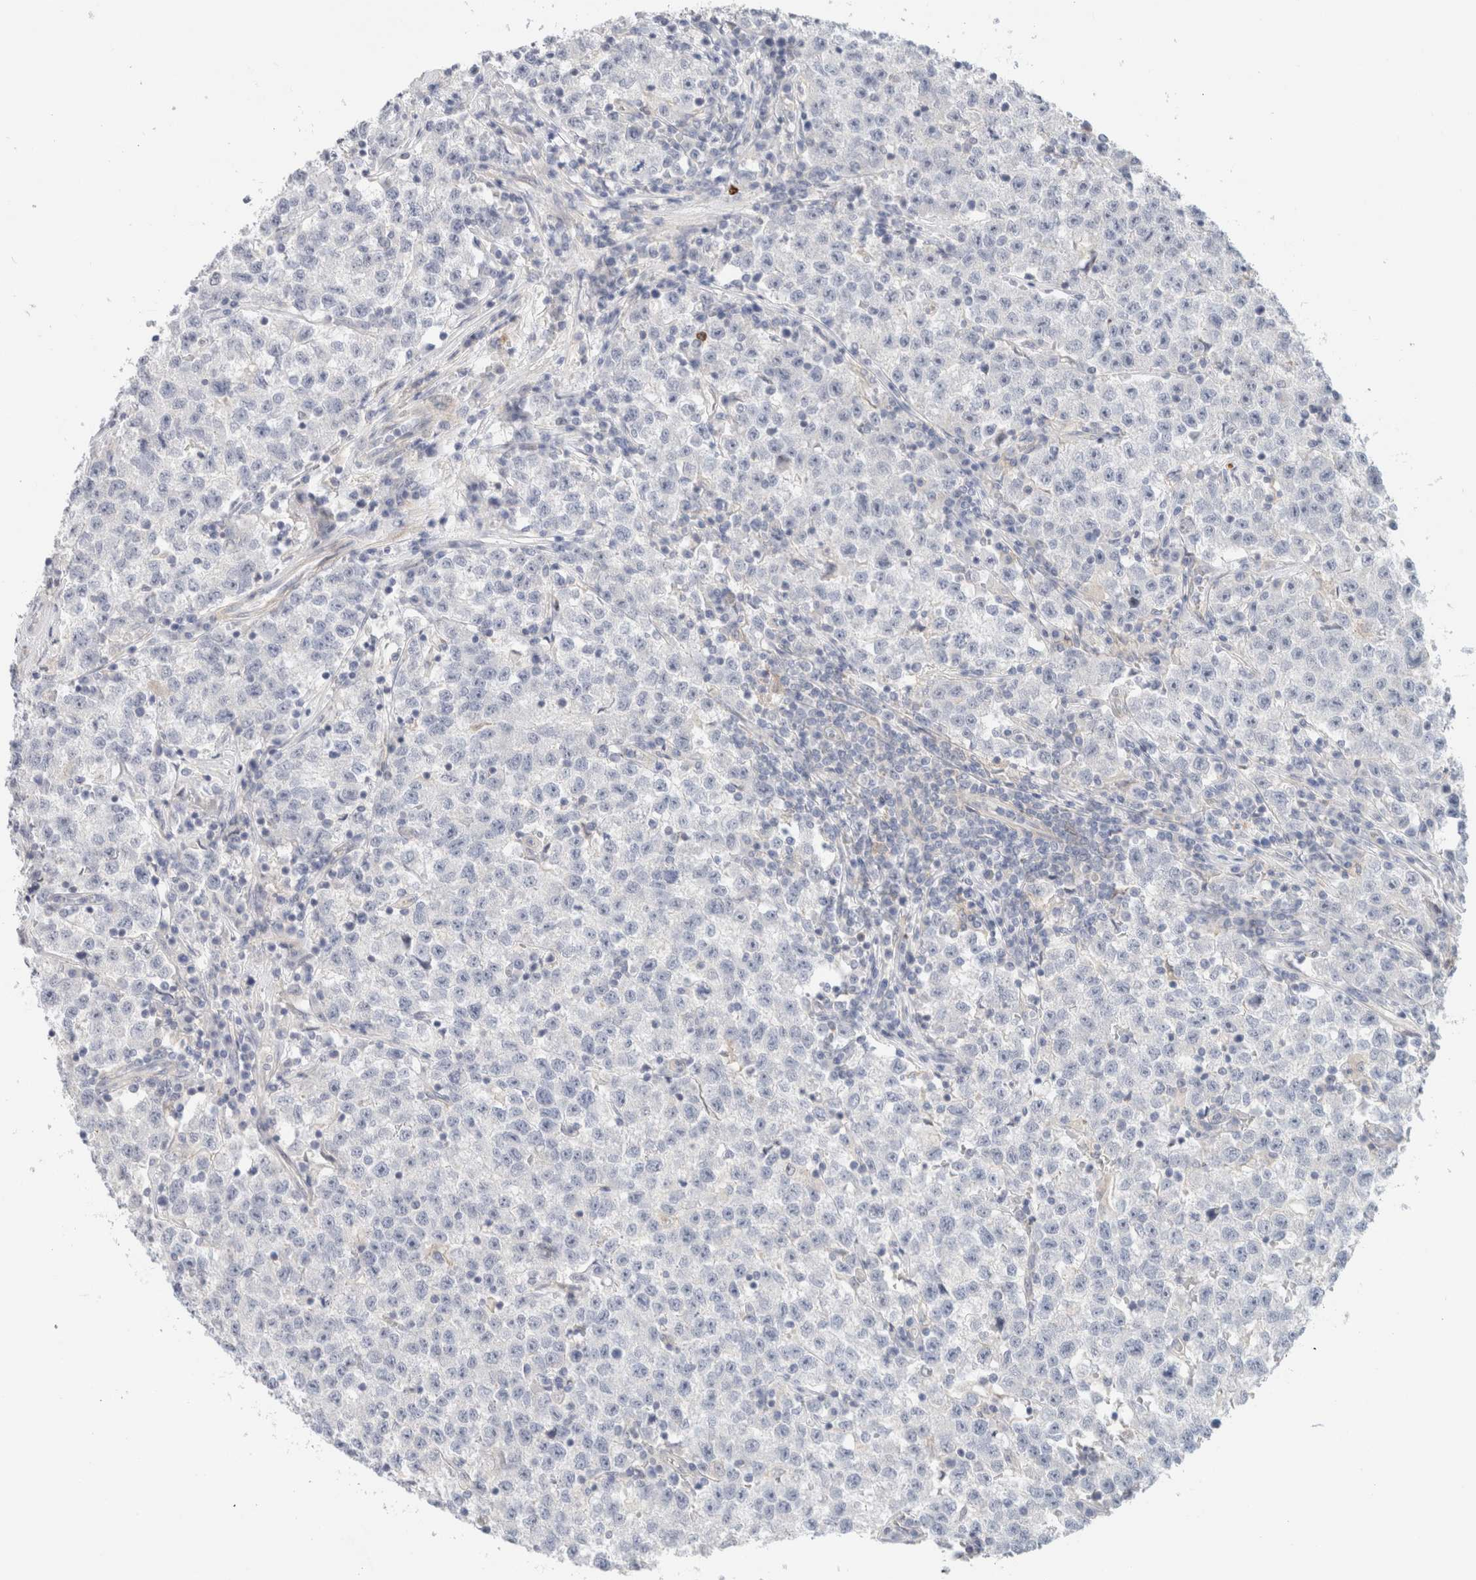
{"staining": {"intensity": "negative", "quantity": "none", "location": "none"}, "tissue": "testis cancer", "cell_type": "Tumor cells", "image_type": "cancer", "snomed": [{"axis": "morphology", "description": "Seminoma, NOS"}, {"axis": "topography", "description": "Testis"}], "caption": "Immunohistochemistry of seminoma (testis) reveals no staining in tumor cells.", "gene": "SDR16C5", "patient": {"sex": "male", "age": 22}}